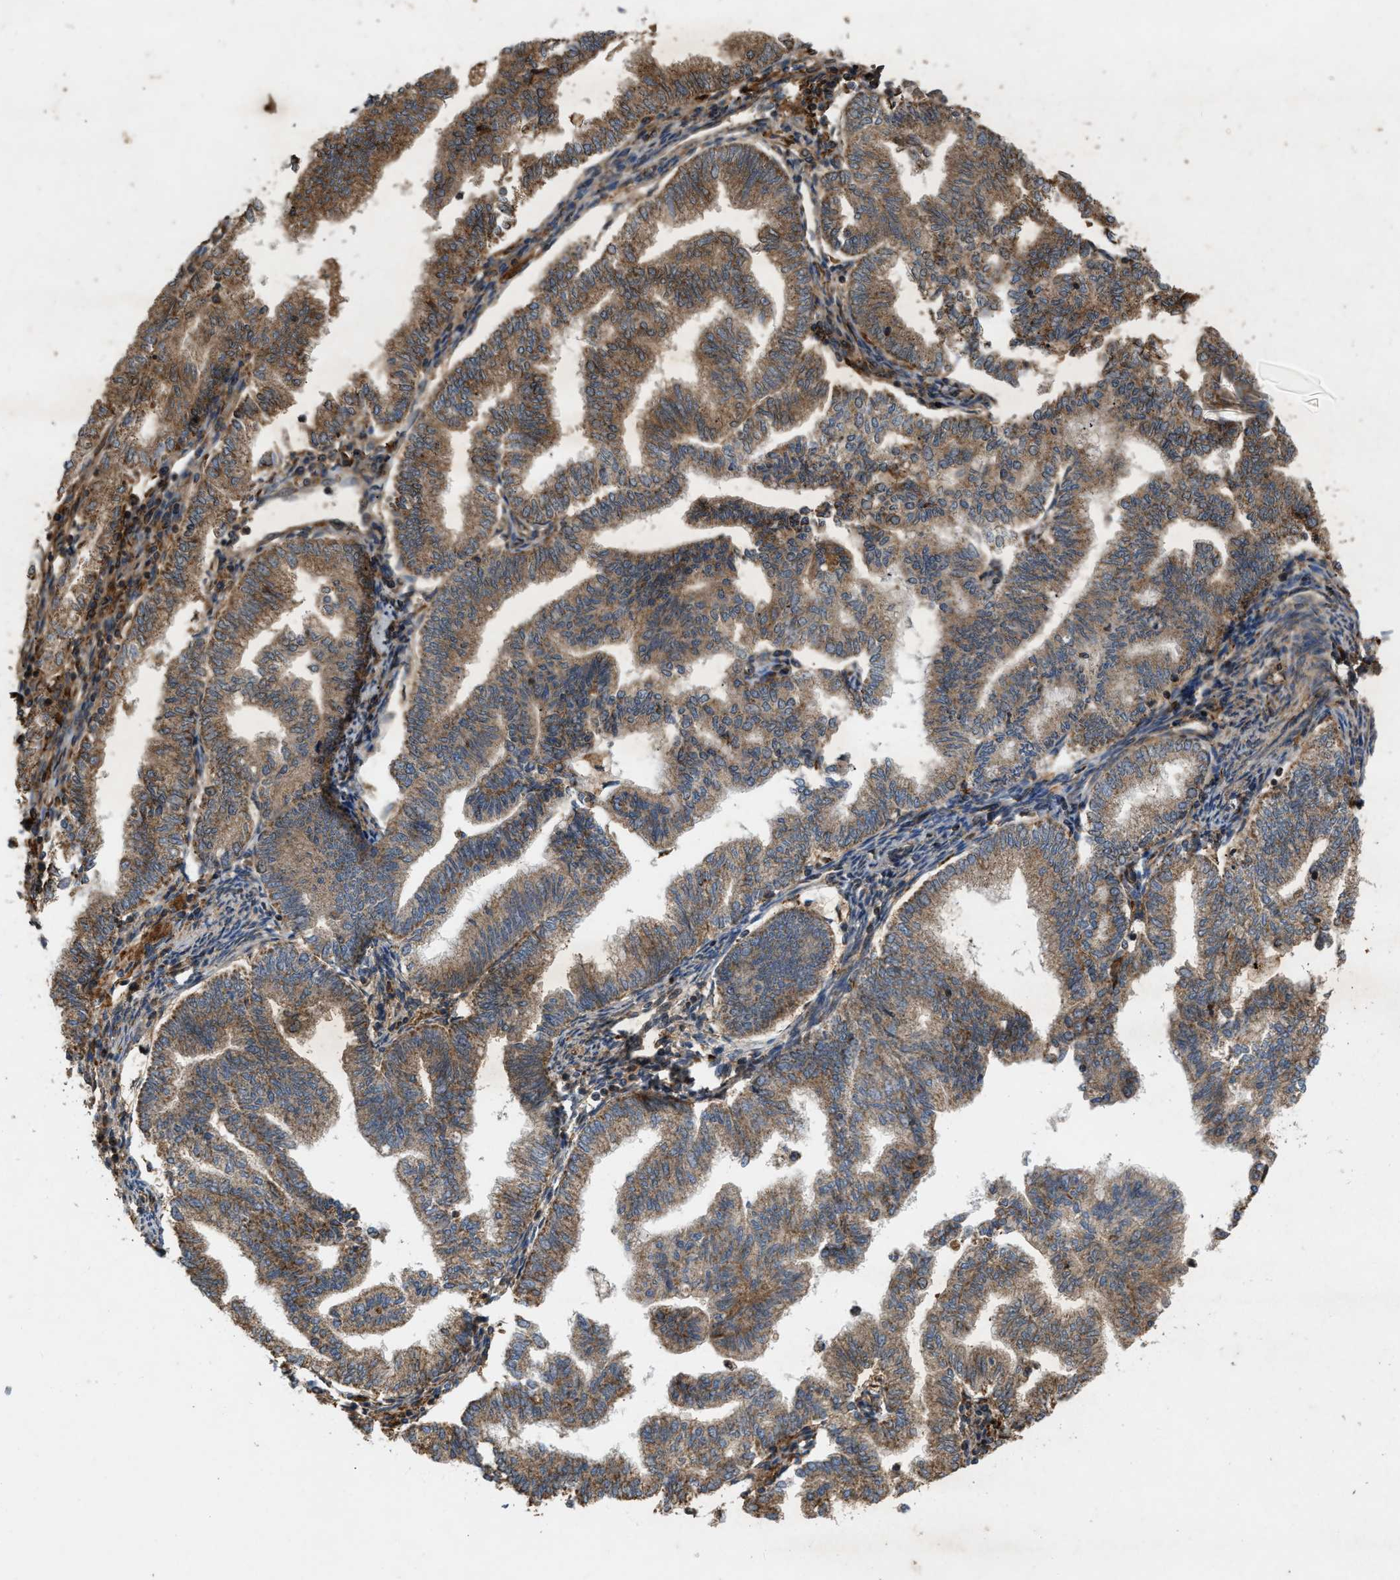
{"staining": {"intensity": "moderate", "quantity": ">75%", "location": "cytoplasmic/membranous"}, "tissue": "endometrial cancer", "cell_type": "Tumor cells", "image_type": "cancer", "snomed": [{"axis": "morphology", "description": "Polyp, NOS"}, {"axis": "morphology", "description": "Adenocarcinoma, NOS"}, {"axis": "morphology", "description": "Adenoma, NOS"}, {"axis": "topography", "description": "Endometrium"}], "caption": "IHC image of human endometrial adenocarcinoma stained for a protein (brown), which reveals medium levels of moderate cytoplasmic/membranous positivity in about >75% of tumor cells.", "gene": "GNB4", "patient": {"sex": "female", "age": 79}}